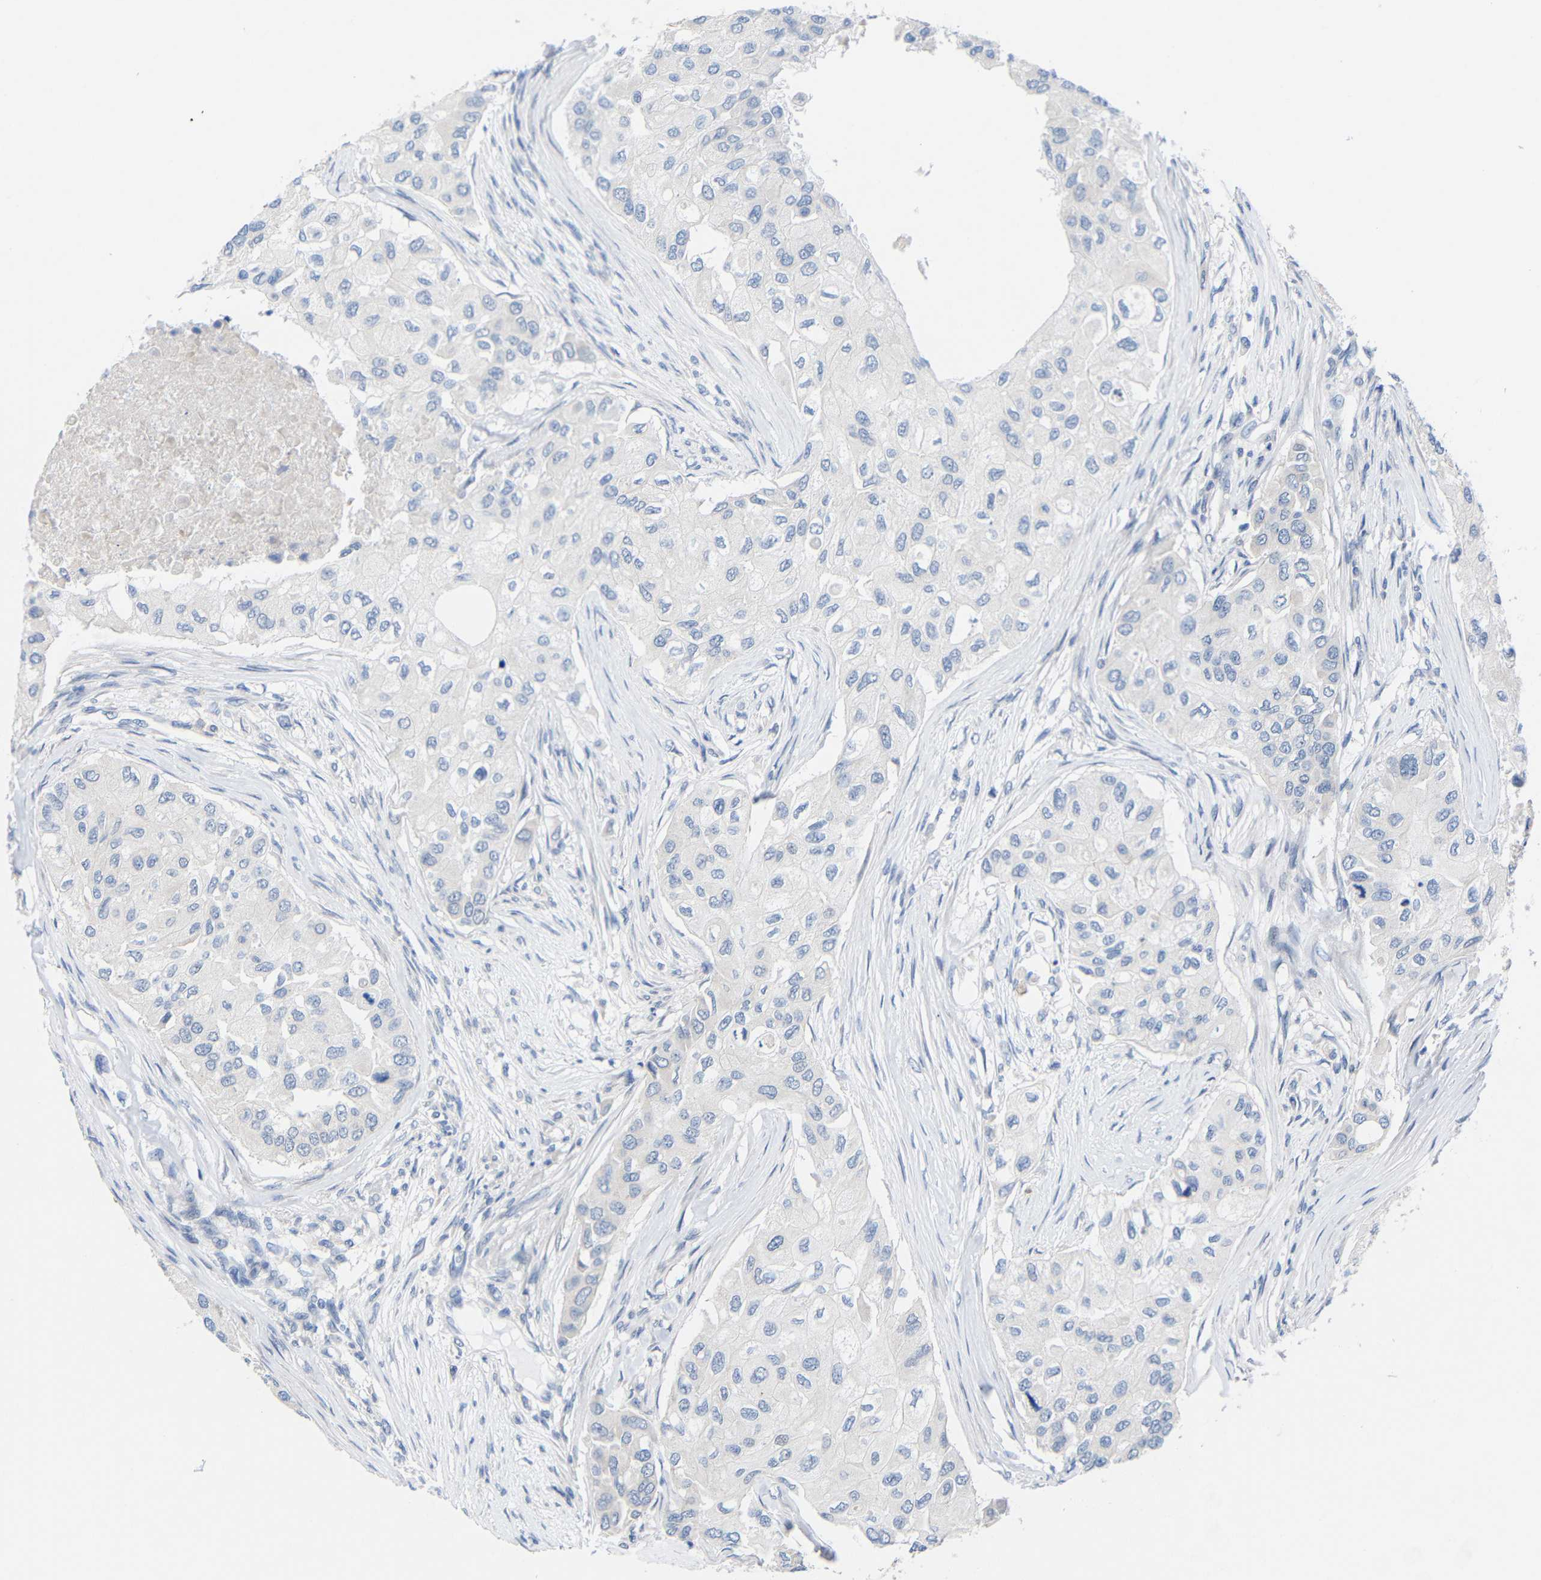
{"staining": {"intensity": "negative", "quantity": "none", "location": "none"}, "tissue": "breast cancer", "cell_type": "Tumor cells", "image_type": "cancer", "snomed": [{"axis": "morphology", "description": "Normal tissue, NOS"}, {"axis": "morphology", "description": "Duct carcinoma"}, {"axis": "topography", "description": "Breast"}], "caption": "This is an immunohistochemistry (IHC) histopathology image of breast infiltrating ductal carcinoma. There is no positivity in tumor cells.", "gene": "CMTM1", "patient": {"sex": "female", "age": 49}}